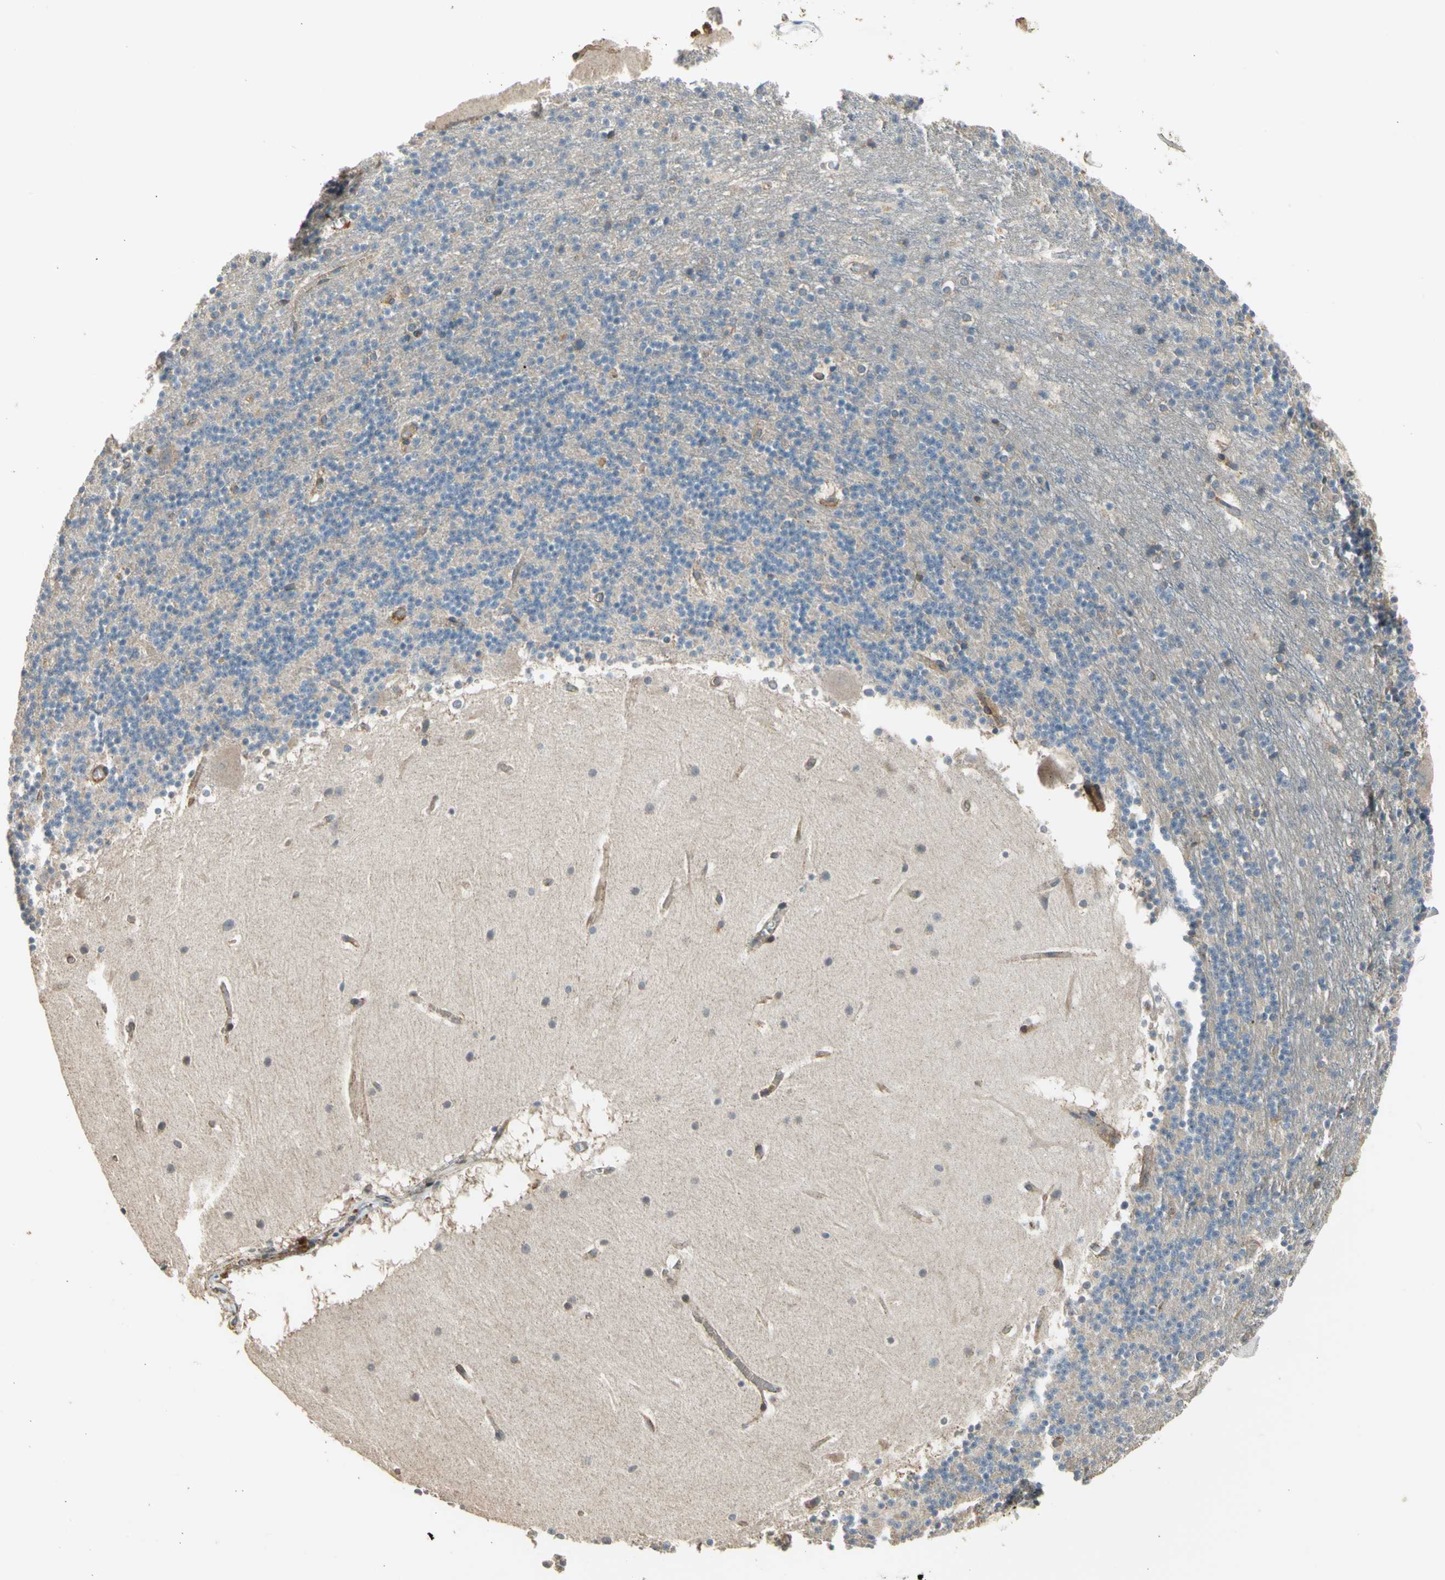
{"staining": {"intensity": "negative", "quantity": "none", "location": "none"}, "tissue": "cerebellum", "cell_type": "Cells in granular layer", "image_type": "normal", "snomed": [{"axis": "morphology", "description": "Normal tissue, NOS"}, {"axis": "topography", "description": "Cerebellum"}], "caption": "Normal cerebellum was stained to show a protein in brown. There is no significant expression in cells in granular layer. Nuclei are stained in blue.", "gene": "EFNB2", "patient": {"sex": "male", "age": 45}}